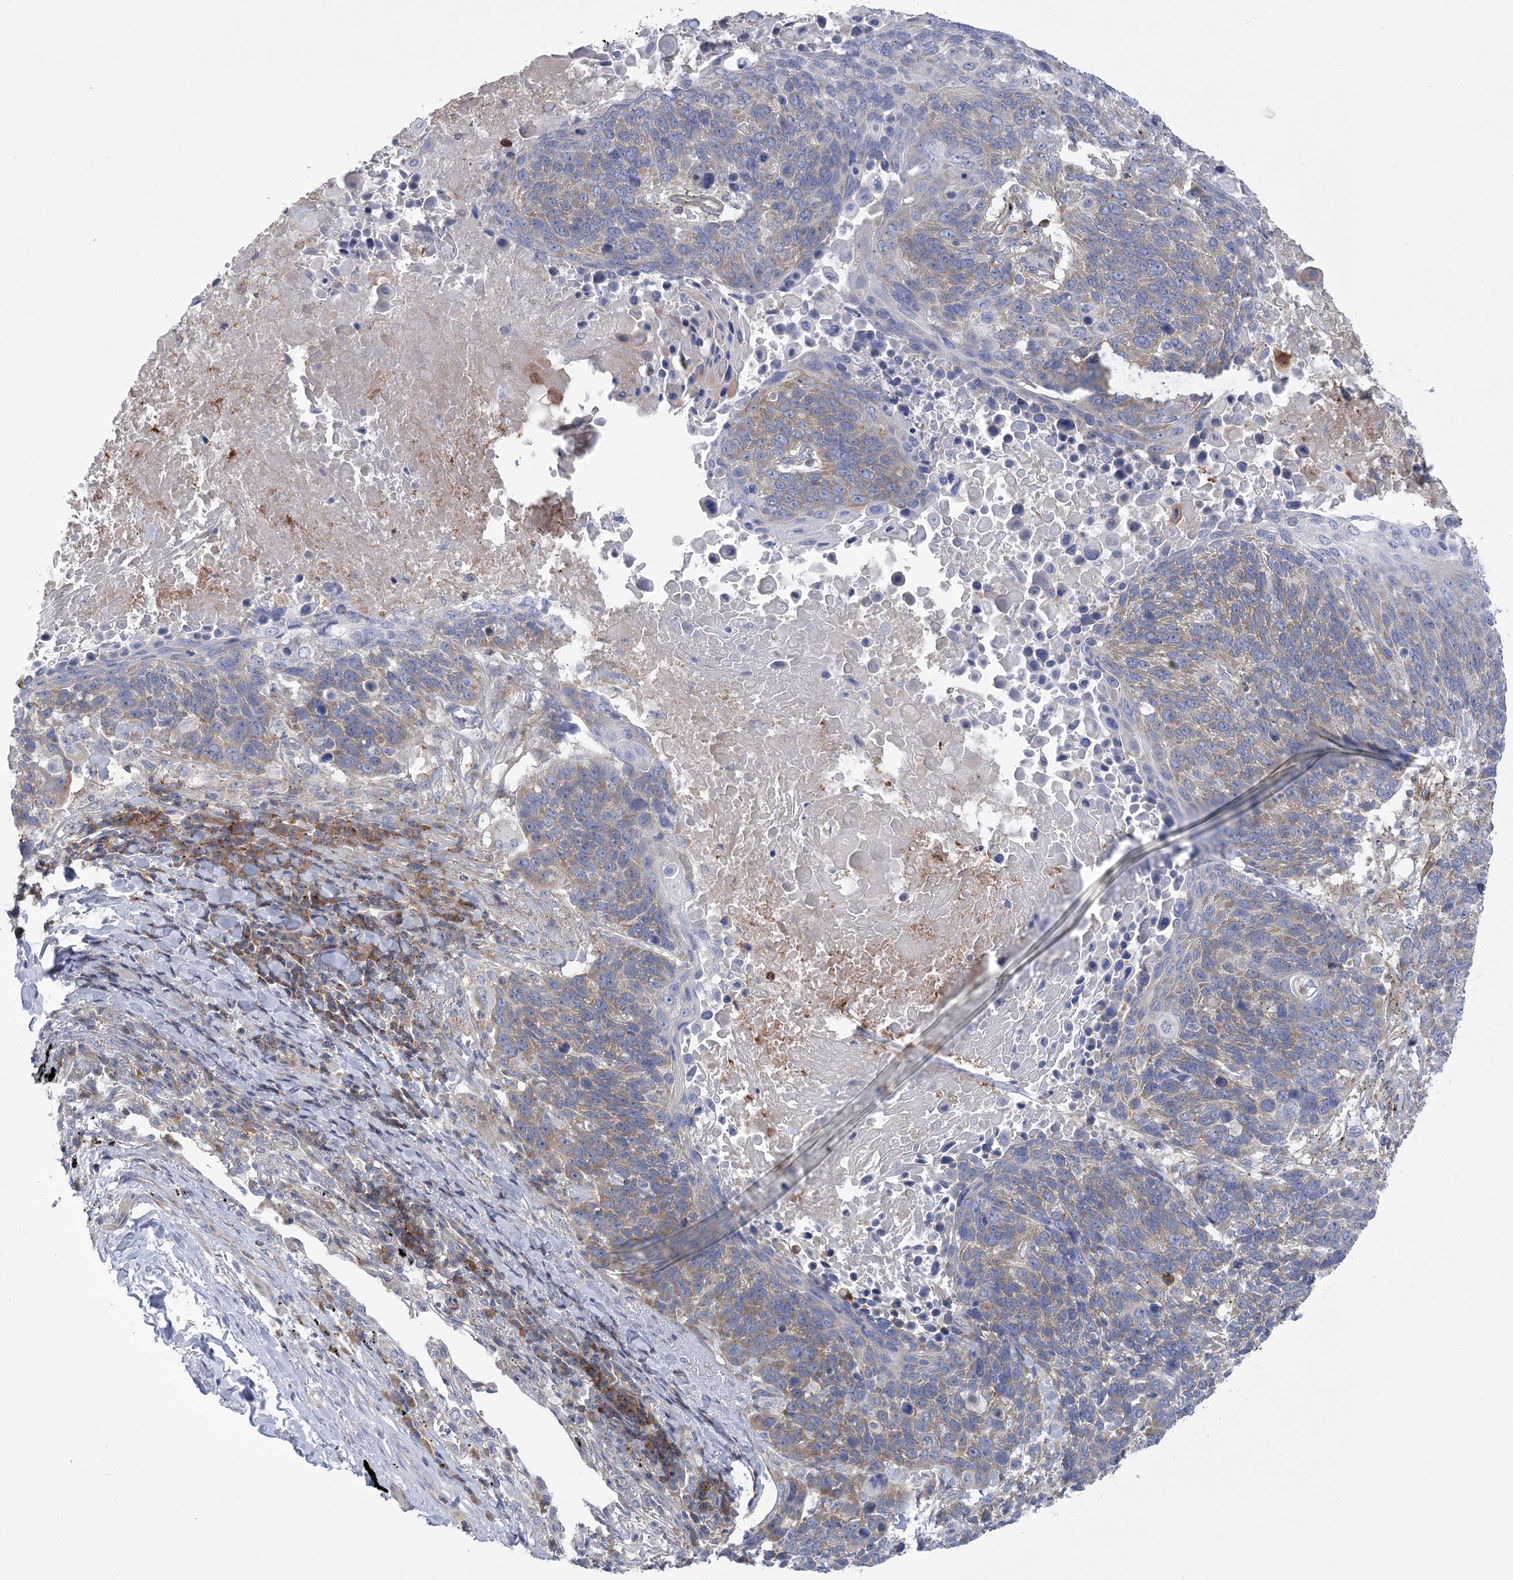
{"staining": {"intensity": "weak", "quantity": "25%-75%", "location": "cytoplasmic/membranous"}, "tissue": "lung cancer", "cell_type": "Tumor cells", "image_type": "cancer", "snomed": [{"axis": "morphology", "description": "Squamous cell carcinoma, NOS"}, {"axis": "topography", "description": "Lung"}], "caption": "Human lung cancer (squamous cell carcinoma) stained for a protein (brown) reveals weak cytoplasmic/membranous positive expression in about 25%-75% of tumor cells.", "gene": "ARSJ", "patient": {"sex": "male", "age": 66}}